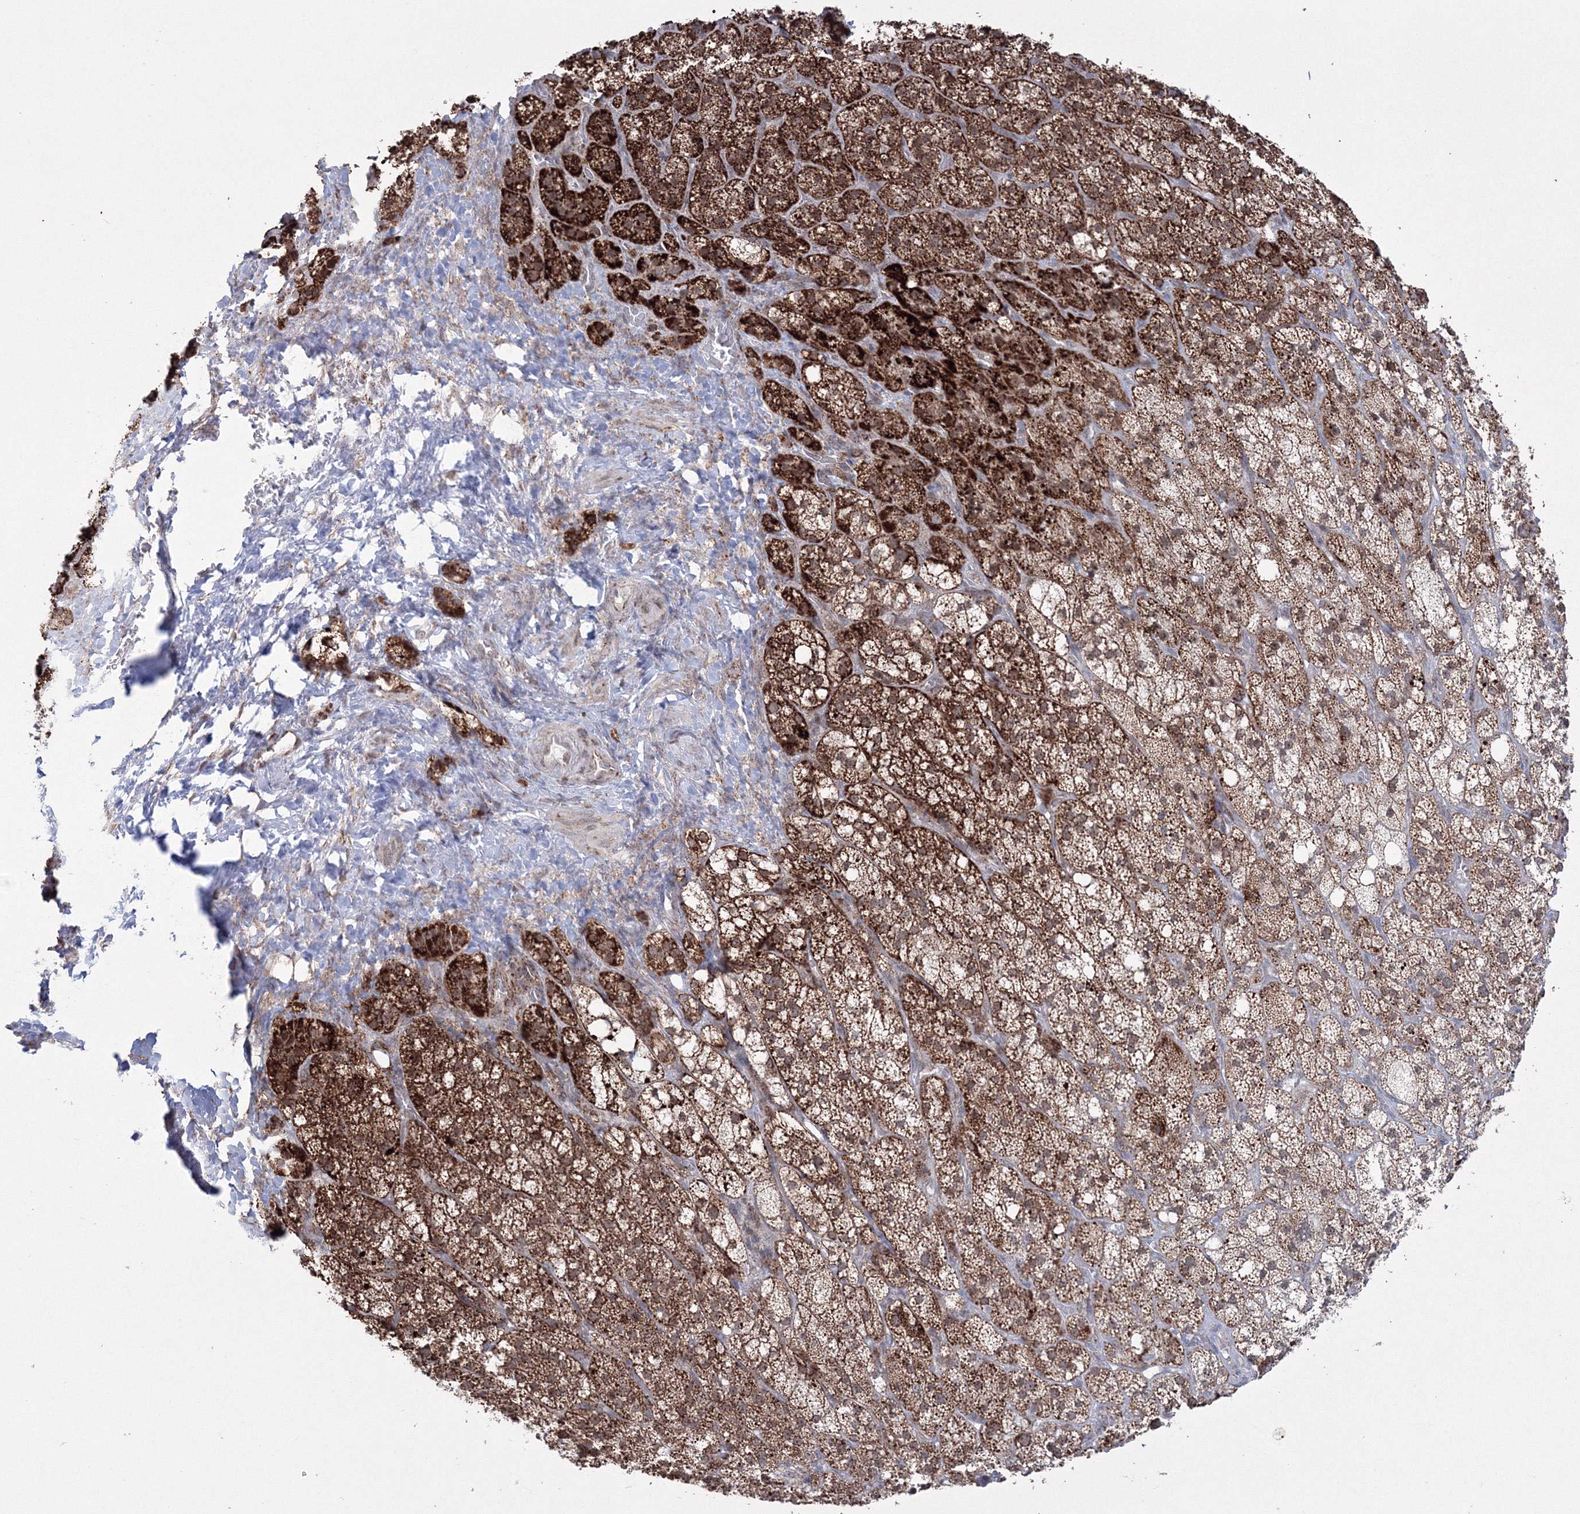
{"staining": {"intensity": "strong", "quantity": "25%-75%", "location": "cytoplasmic/membranous"}, "tissue": "adrenal gland", "cell_type": "Glandular cells", "image_type": "normal", "snomed": [{"axis": "morphology", "description": "Normal tissue, NOS"}, {"axis": "topography", "description": "Adrenal gland"}], "caption": "DAB immunohistochemical staining of normal adrenal gland reveals strong cytoplasmic/membranous protein staining in about 25%-75% of glandular cells.", "gene": "GRSF1", "patient": {"sex": "male", "age": 61}}